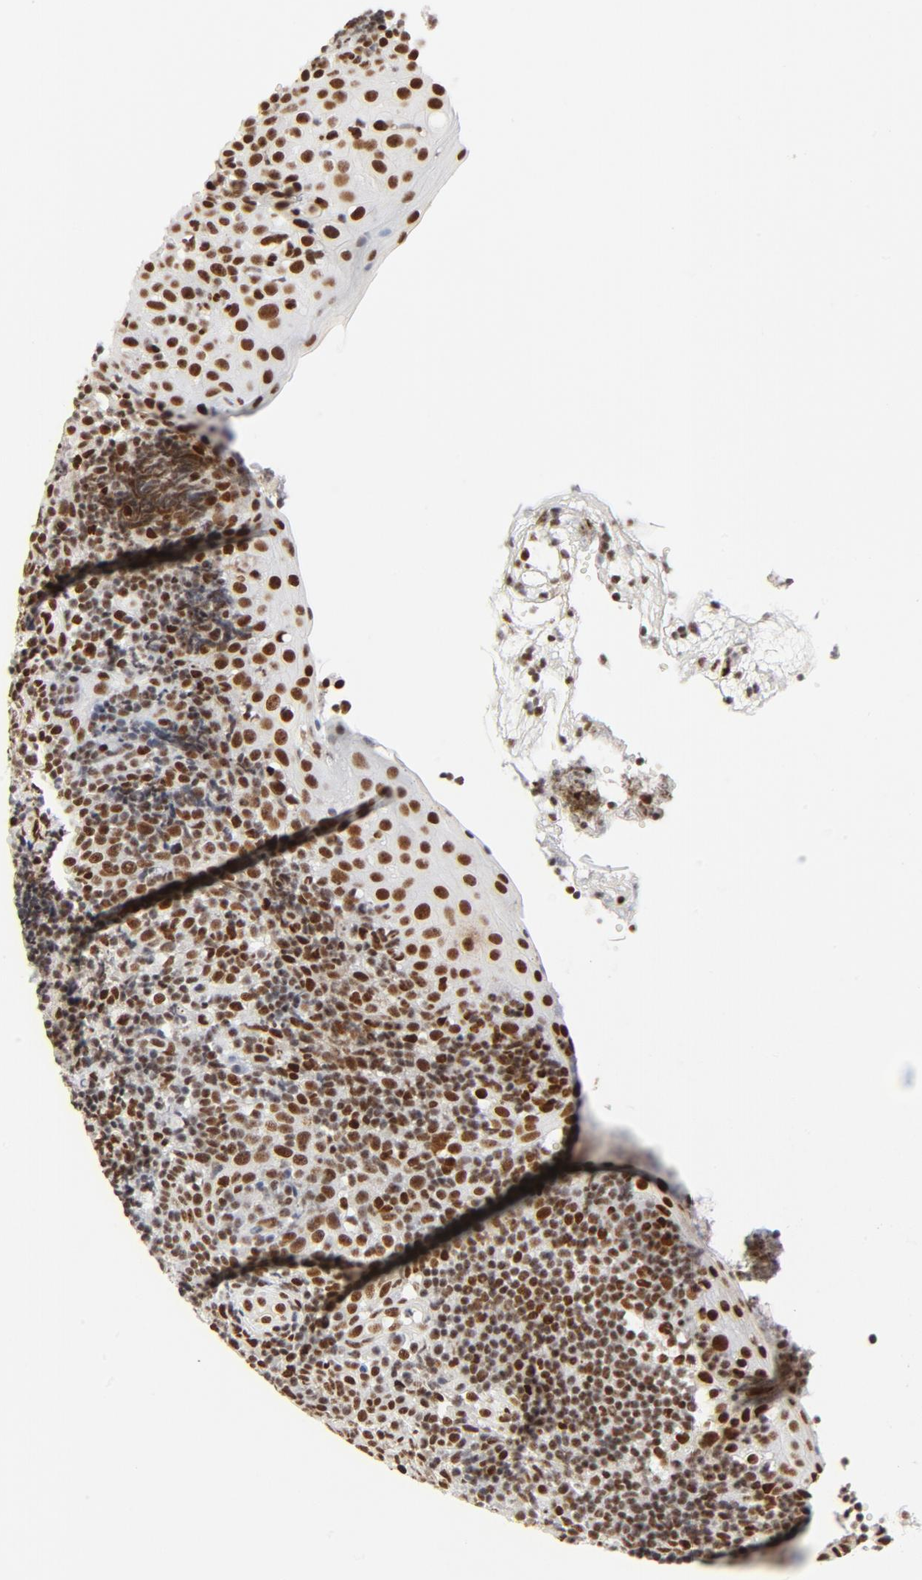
{"staining": {"intensity": "moderate", "quantity": ">75%", "location": "nuclear"}, "tissue": "tonsil", "cell_type": "Germinal center cells", "image_type": "normal", "snomed": [{"axis": "morphology", "description": "Normal tissue, NOS"}, {"axis": "topography", "description": "Tonsil"}], "caption": "This photomicrograph exhibits immunohistochemistry (IHC) staining of normal tonsil, with medium moderate nuclear expression in approximately >75% of germinal center cells.", "gene": "GTF2H1", "patient": {"sex": "female", "age": 40}}